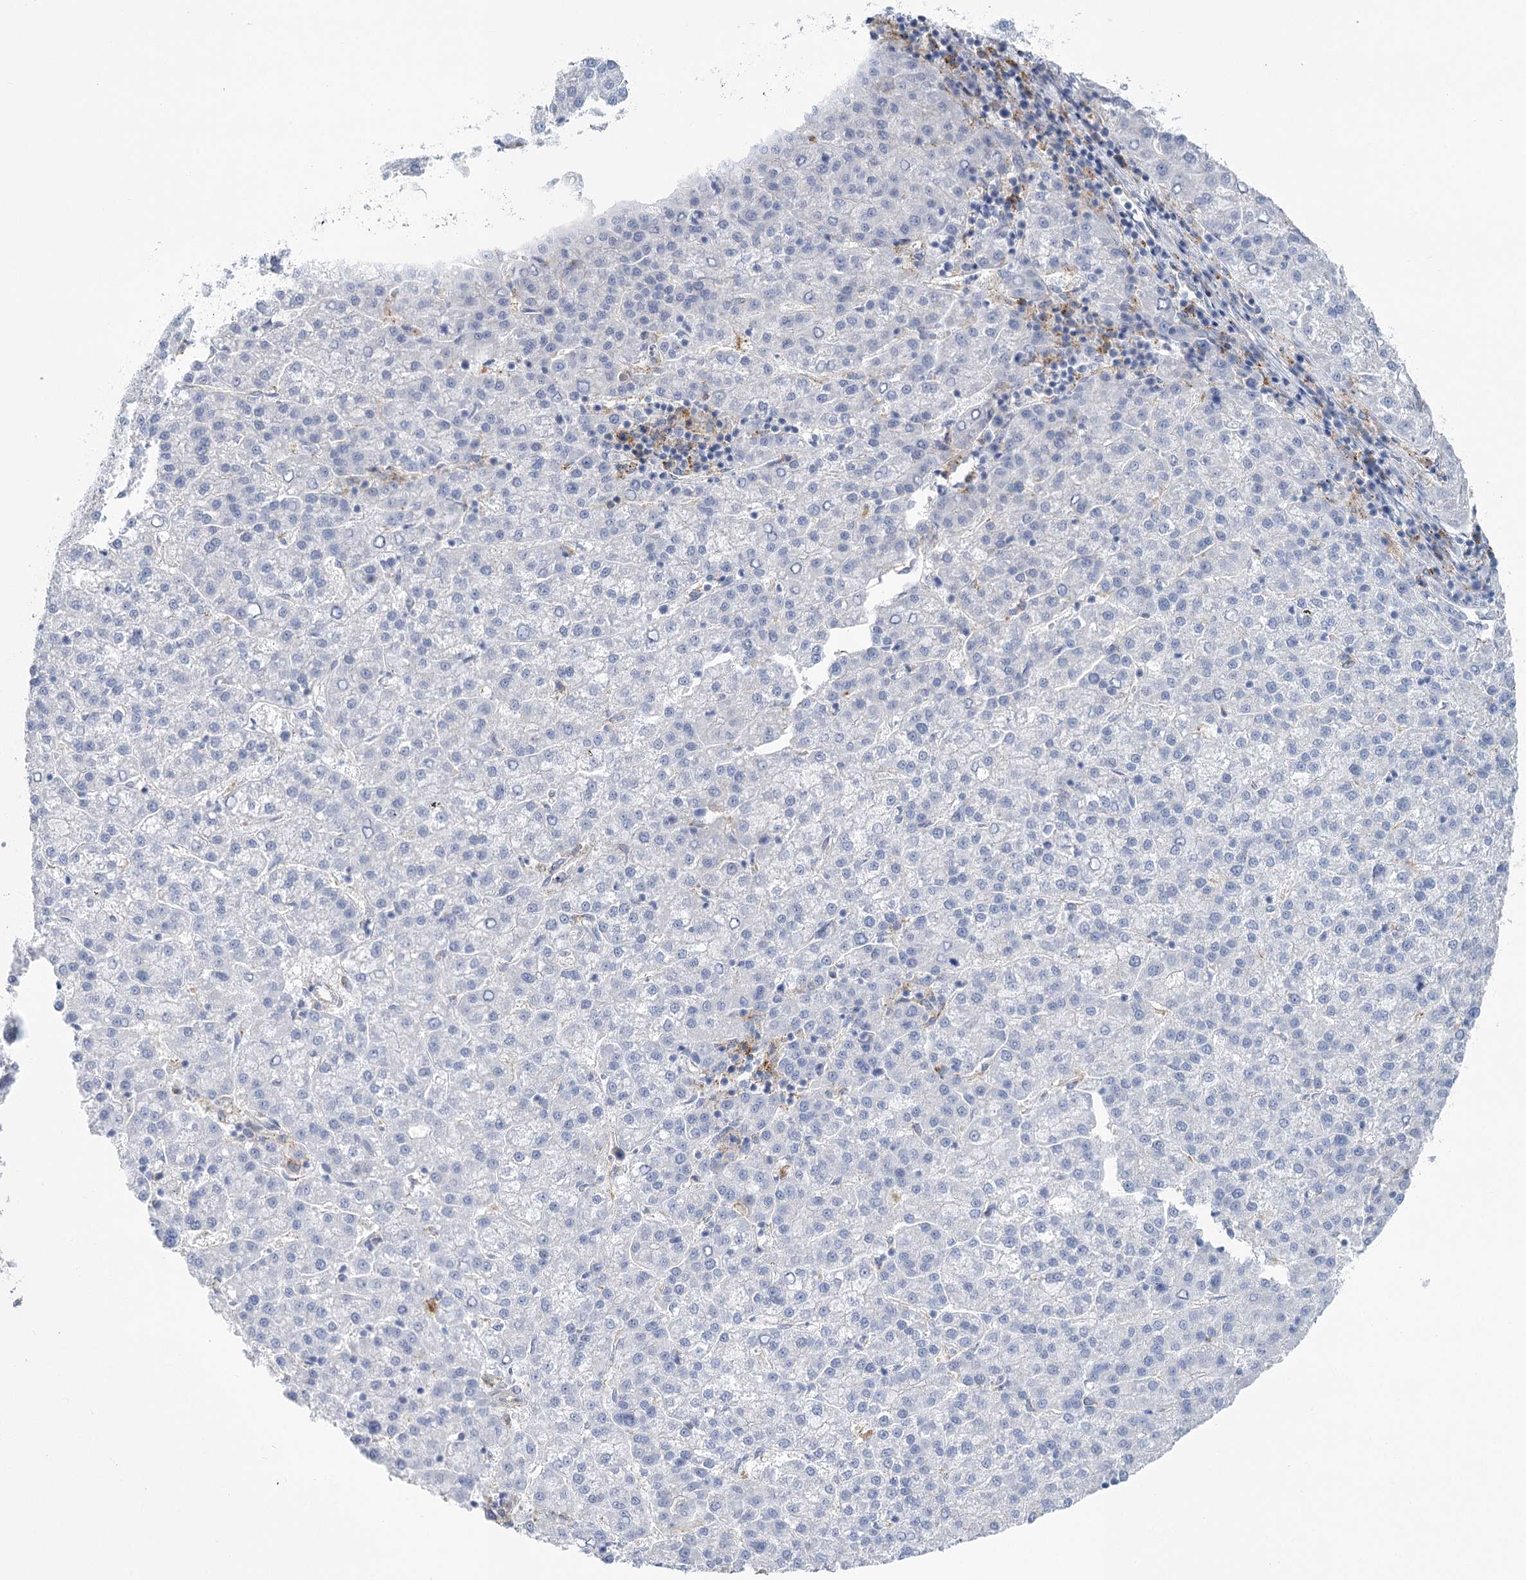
{"staining": {"intensity": "negative", "quantity": "none", "location": "none"}, "tissue": "liver cancer", "cell_type": "Tumor cells", "image_type": "cancer", "snomed": [{"axis": "morphology", "description": "Carcinoma, Hepatocellular, NOS"}, {"axis": "topography", "description": "Liver"}], "caption": "IHC of human liver cancer (hepatocellular carcinoma) demonstrates no expression in tumor cells.", "gene": "CCDC88A", "patient": {"sex": "female", "age": 58}}